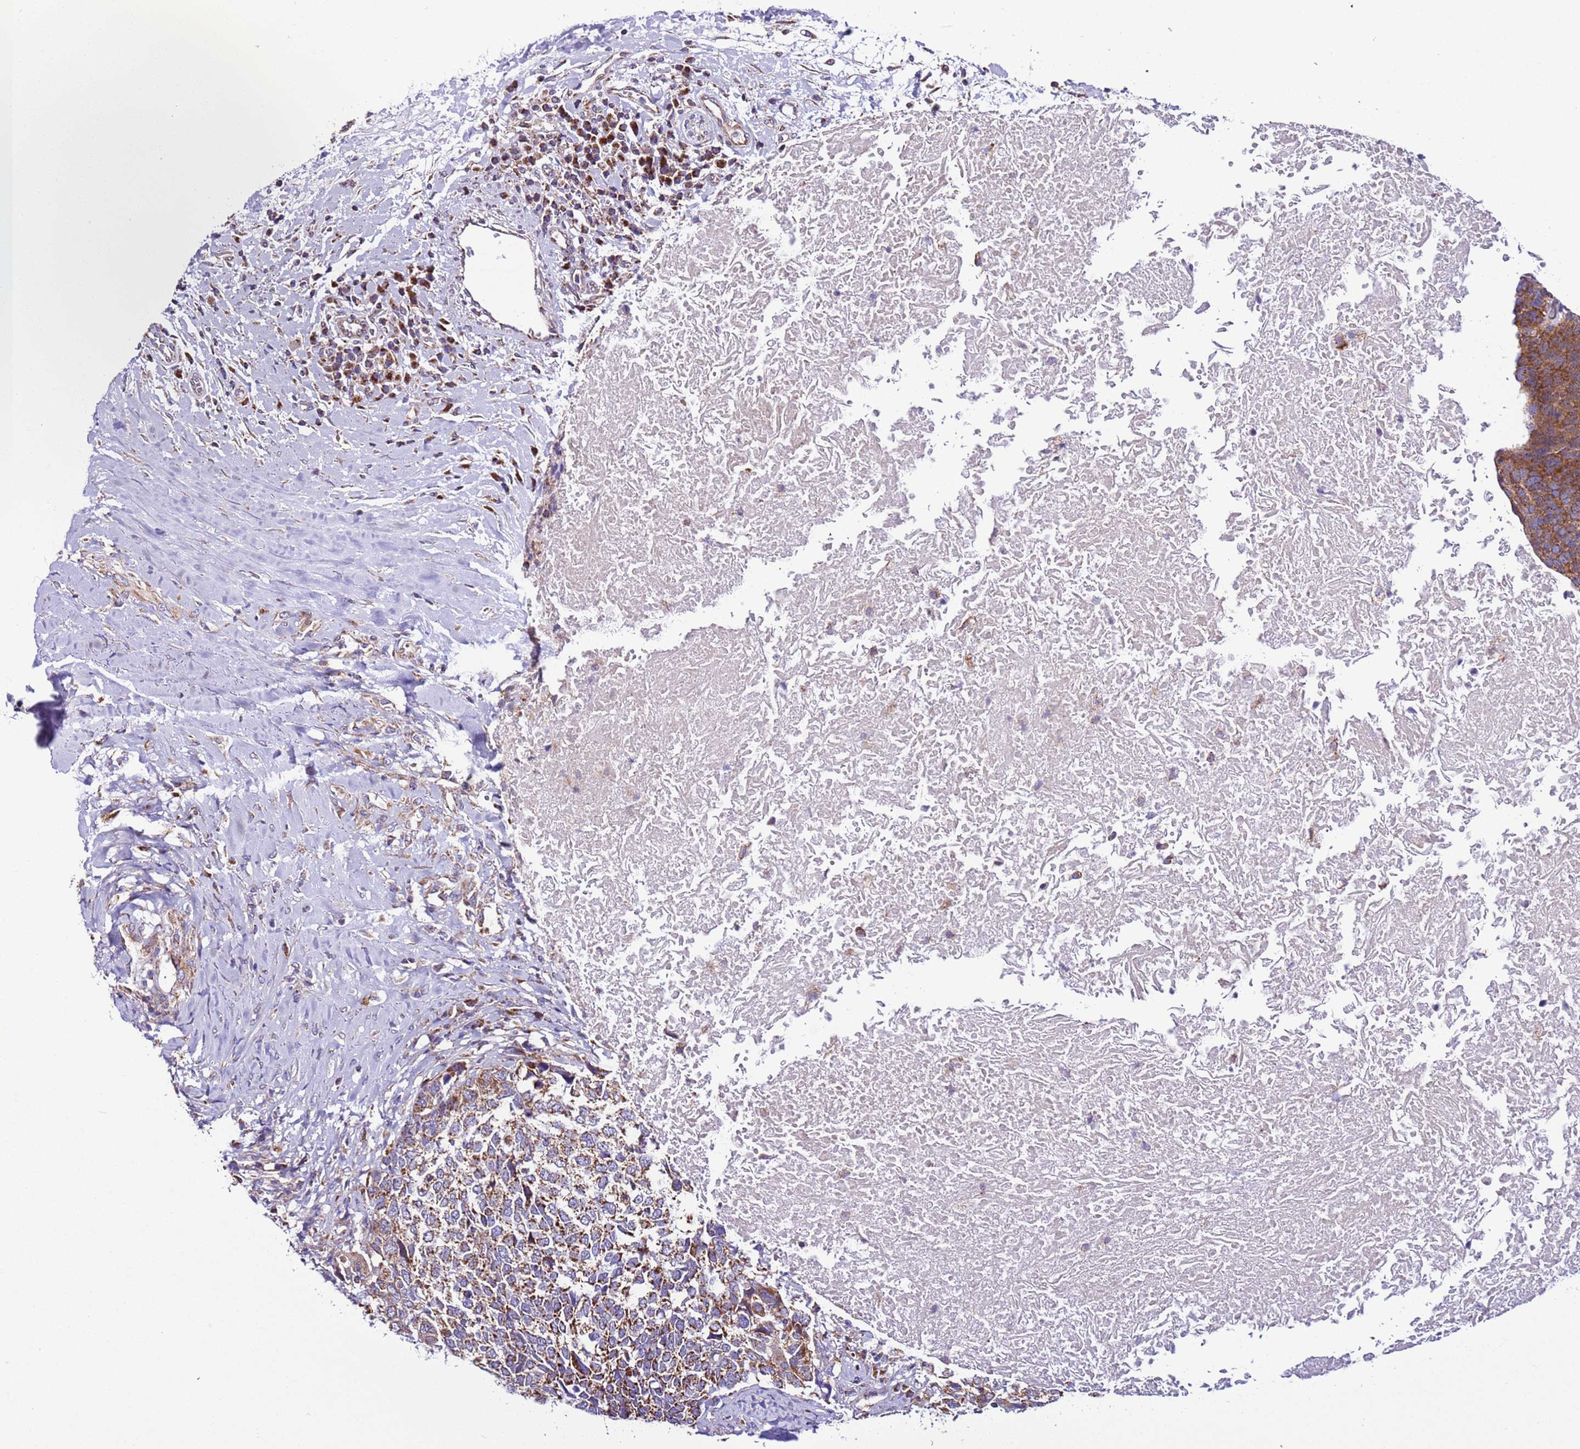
{"staining": {"intensity": "moderate", "quantity": ">75%", "location": "cytoplasmic/membranous"}, "tissue": "head and neck cancer", "cell_type": "Tumor cells", "image_type": "cancer", "snomed": [{"axis": "morphology", "description": "Squamous cell carcinoma, NOS"}, {"axis": "morphology", "description": "Squamous cell carcinoma, metastatic, NOS"}, {"axis": "topography", "description": "Lymph node"}, {"axis": "topography", "description": "Head-Neck"}], "caption": "Protein staining exhibits moderate cytoplasmic/membranous positivity in approximately >75% of tumor cells in head and neck cancer.", "gene": "AHI1", "patient": {"sex": "male", "age": 62}}